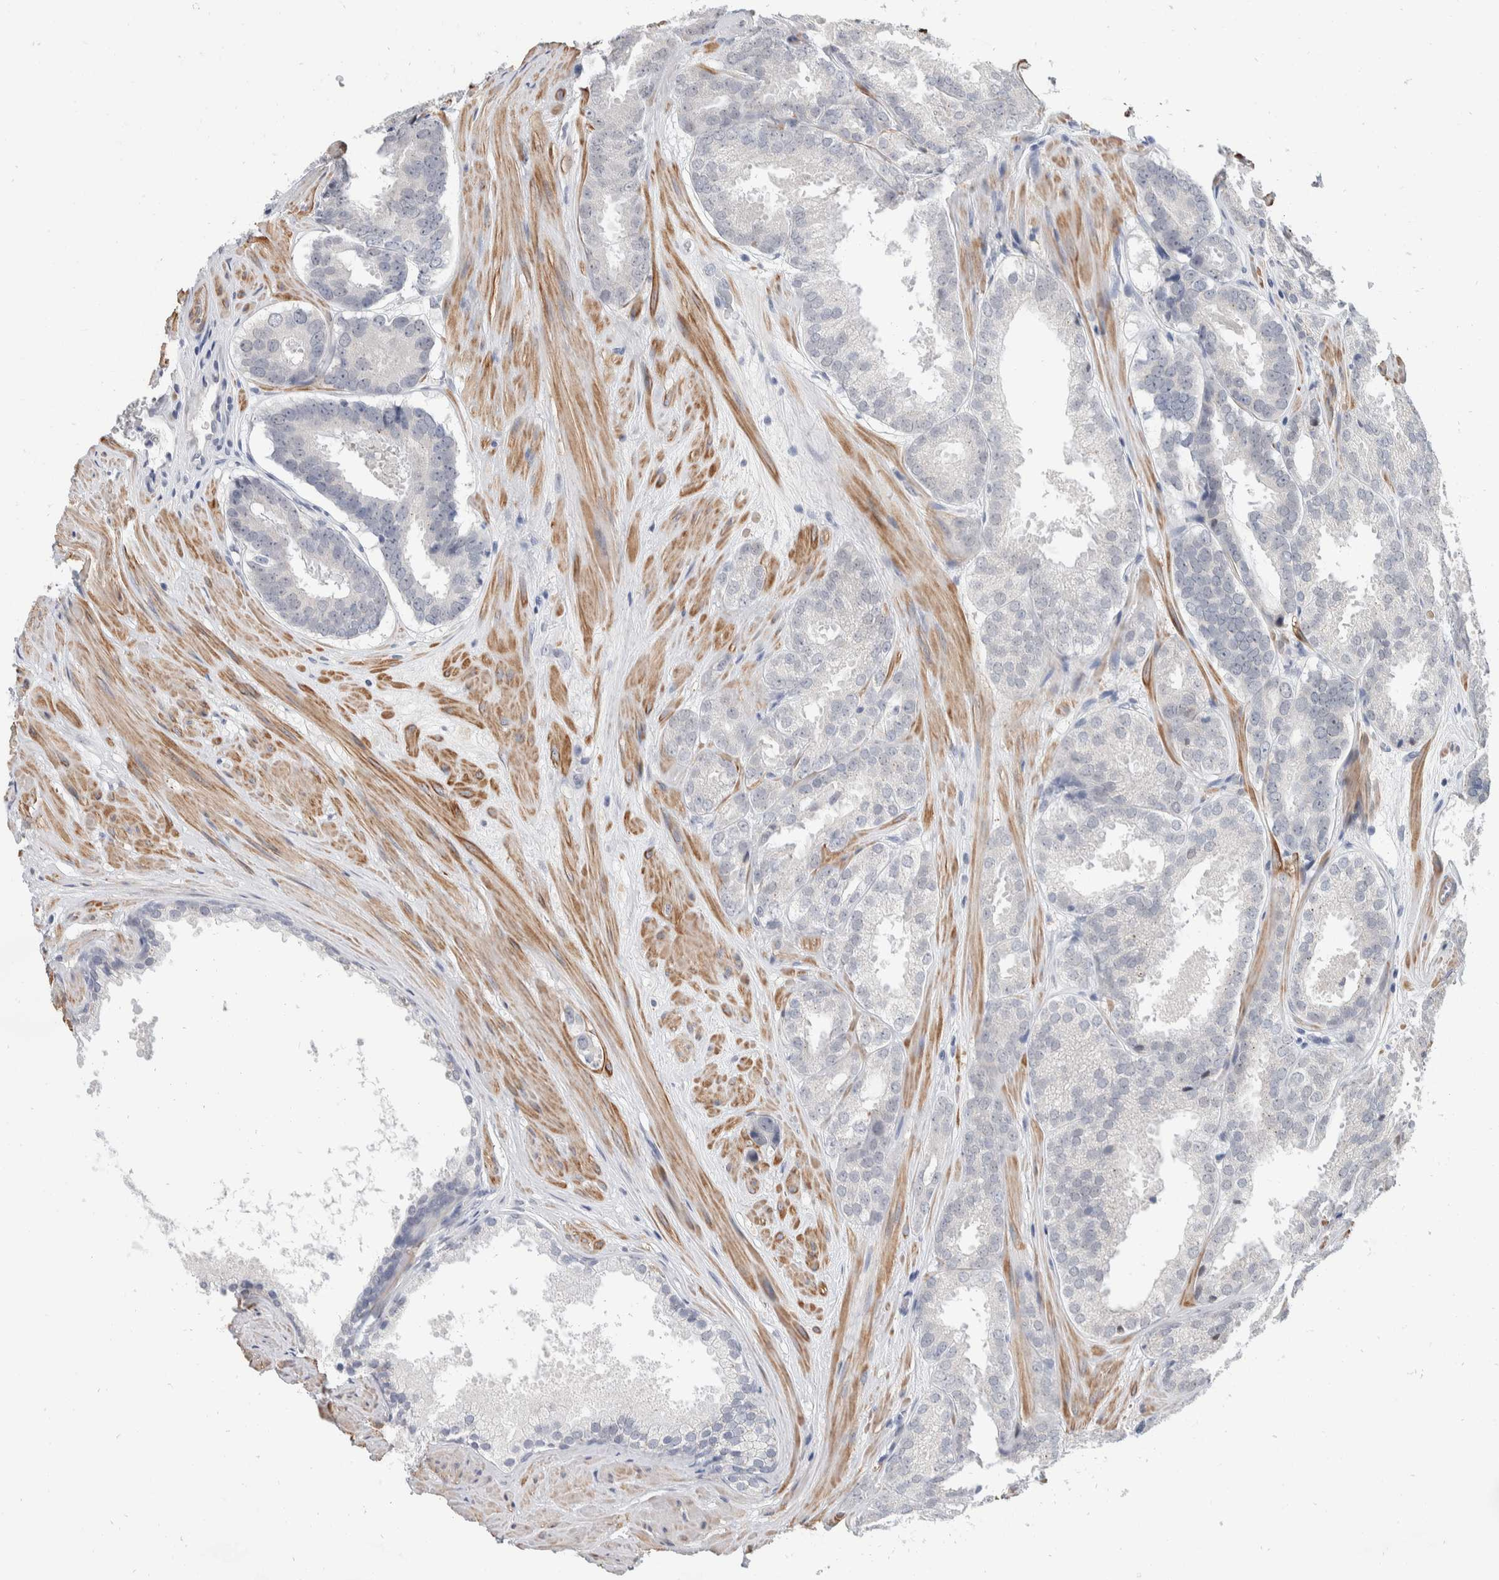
{"staining": {"intensity": "negative", "quantity": "none", "location": "none"}, "tissue": "prostate cancer", "cell_type": "Tumor cells", "image_type": "cancer", "snomed": [{"axis": "morphology", "description": "Adenocarcinoma, Low grade"}, {"axis": "topography", "description": "Prostate"}], "caption": "The IHC photomicrograph has no significant positivity in tumor cells of prostate cancer tissue.", "gene": "CATSPERD", "patient": {"sex": "male", "age": 69}}